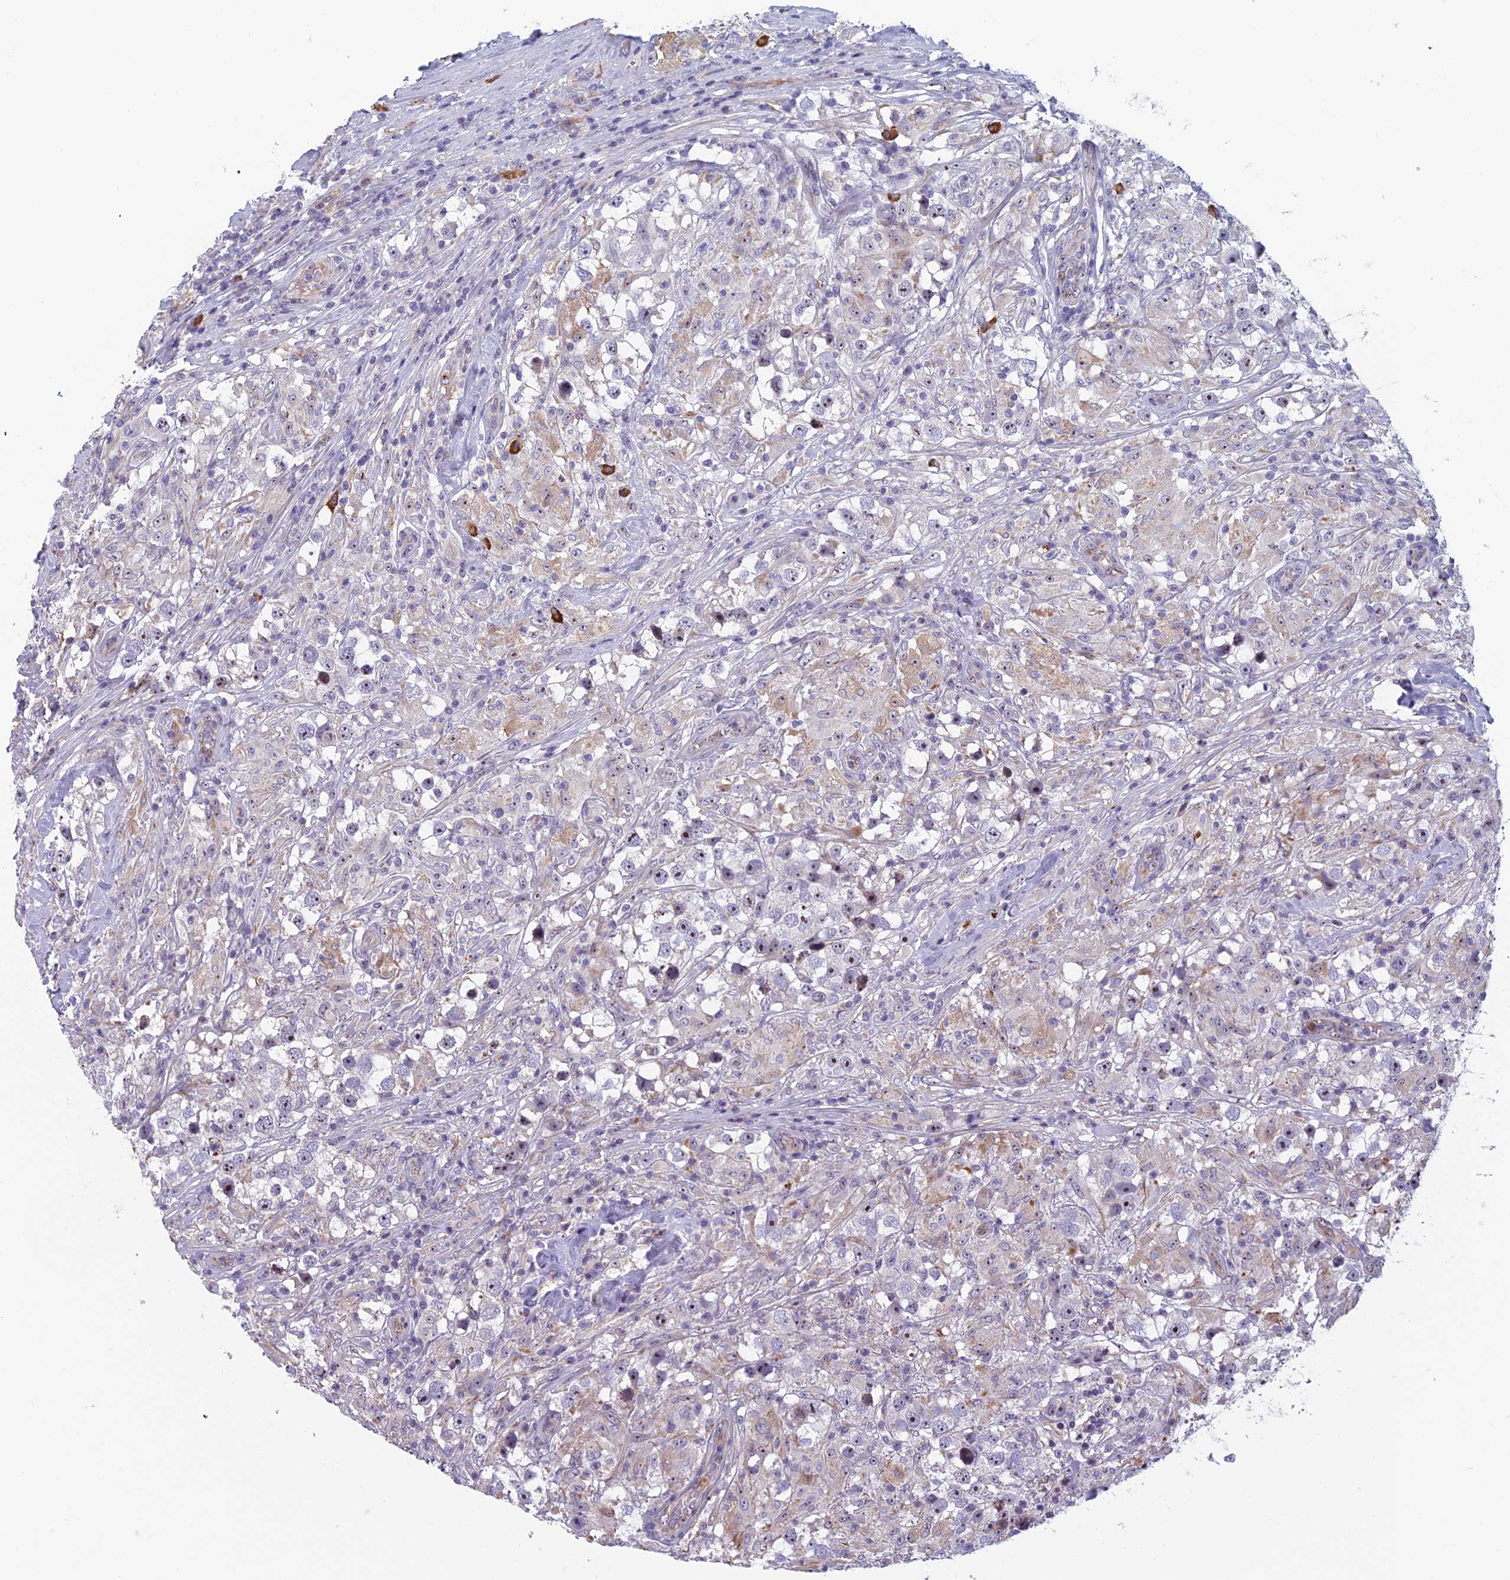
{"staining": {"intensity": "moderate", "quantity": "25%-75%", "location": "nuclear"}, "tissue": "testis cancer", "cell_type": "Tumor cells", "image_type": "cancer", "snomed": [{"axis": "morphology", "description": "Seminoma, NOS"}, {"axis": "topography", "description": "Testis"}], "caption": "High-power microscopy captured an IHC histopathology image of testis cancer (seminoma), revealing moderate nuclear staining in approximately 25%-75% of tumor cells.", "gene": "NOC2L", "patient": {"sex": "male", "age": 46}}